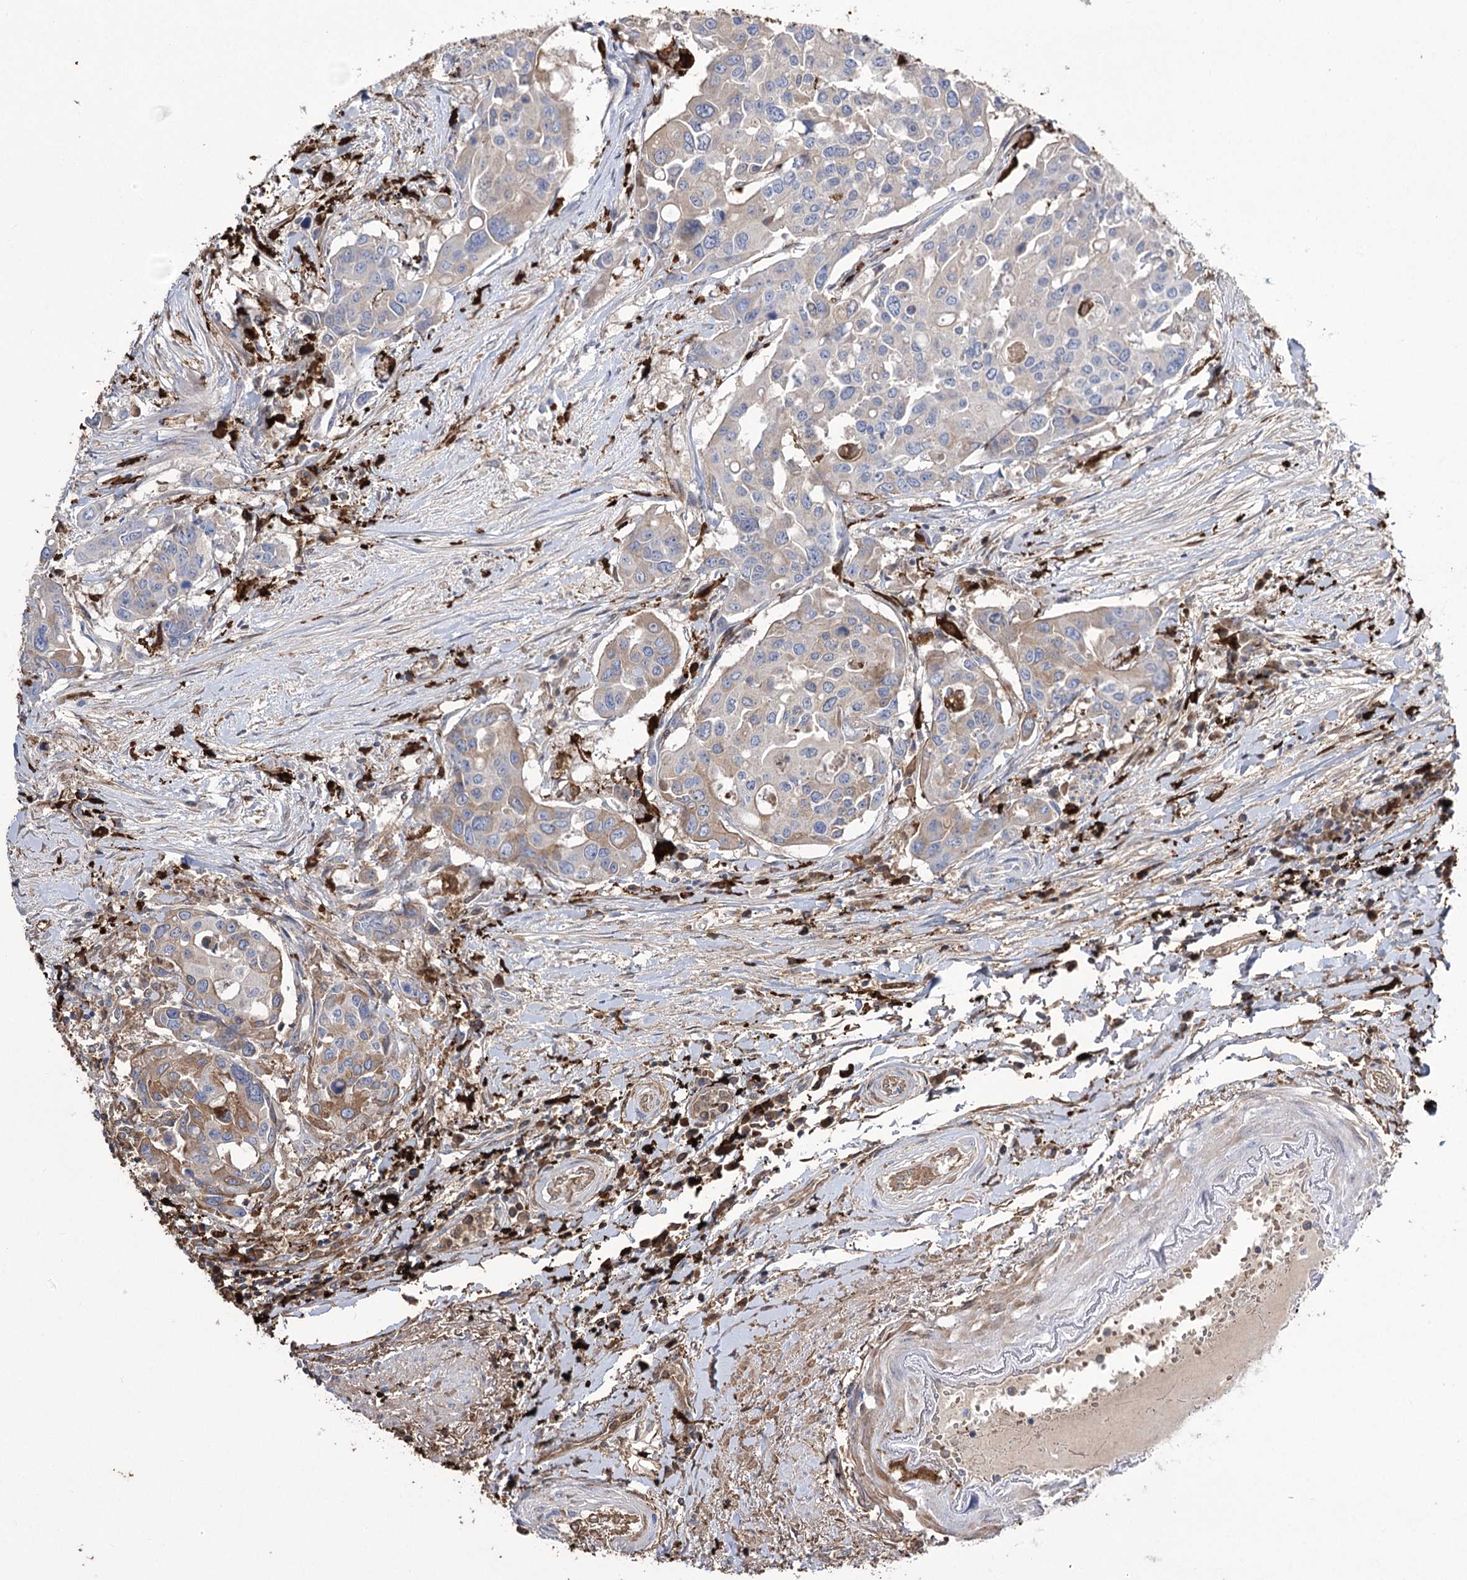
{"staining": {"intensity": "moderate", "quantity": "<25%", "location": "cytoplasmic/membranous"}, "tissue": "colorectal cancer", "cell_type": "Tumor cells", "image_type": "cancer", "snomed": [{"axis": "morphology", "description": "Adenocarcinoma, NOS"}, {"axis": "topography", "description": "Colon"}], "caption": "Moderate cytoplasmic/membranous positivity is present in approximately <25% of tumor cells in adenocarcinoma (colorectal). (DAB = brown stain, brightfield microscopy at high magnification).", "gene": "ZNF622", "patient": {"sex": "male", "age": 77}}